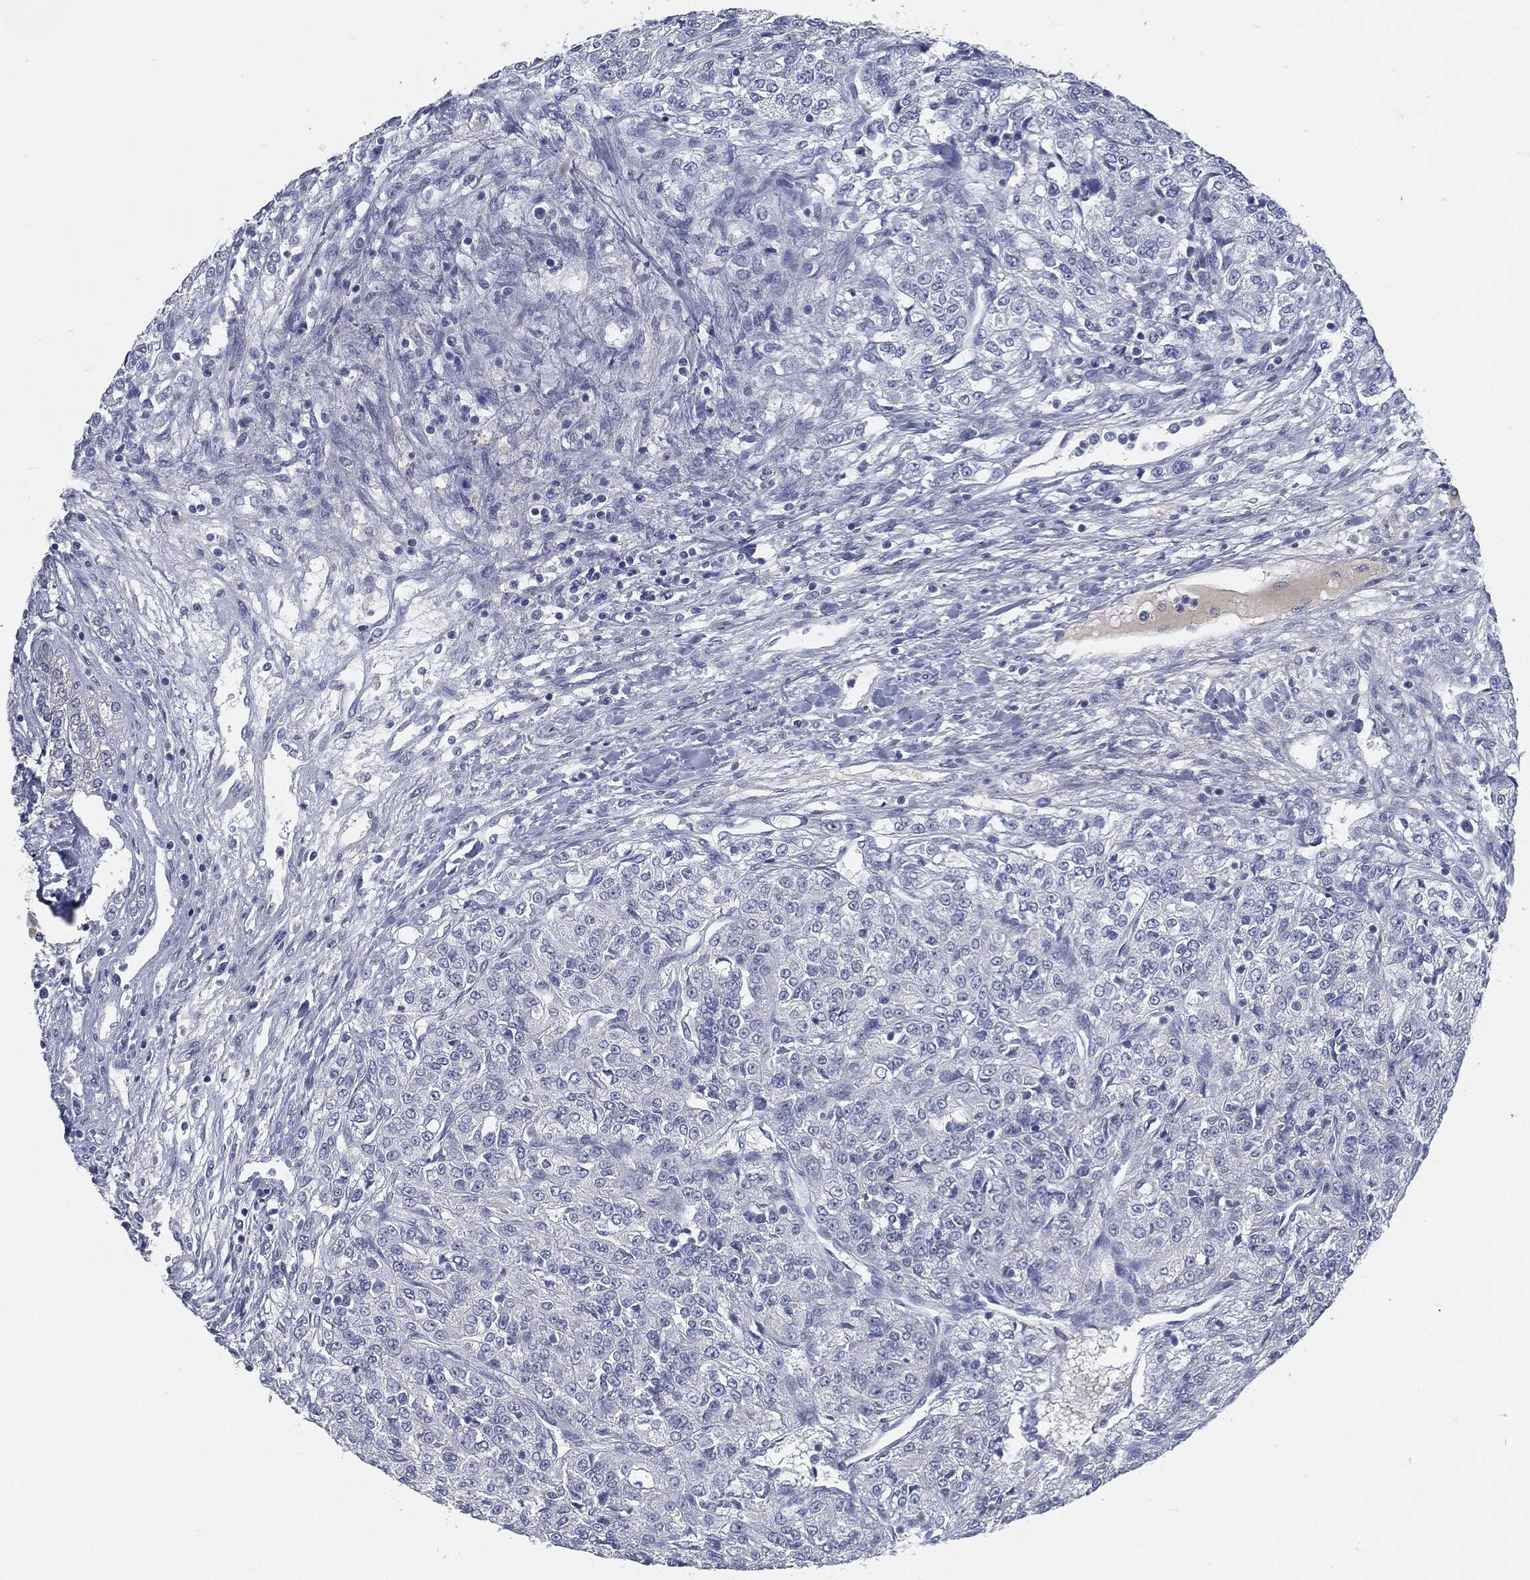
{"staining": {"intensity": "negative", "quantity": "none", "location": "none"}, "tissue": "renal cancer", "cell_type": "Tumor cells", "image_type": "cancer", "snomed": [{"axis": "morphology", "description": "Adenocarcinoma, NOS"}, {"axis": "topography", "description": "Kidney"}], "caption": "Immunohistochemistry micrograph of human renal cancer stained for a protein (brown), which shows no expression in tumor cells.", "gene": "MST1", "patient": {"sex": "female", "age": 63}}